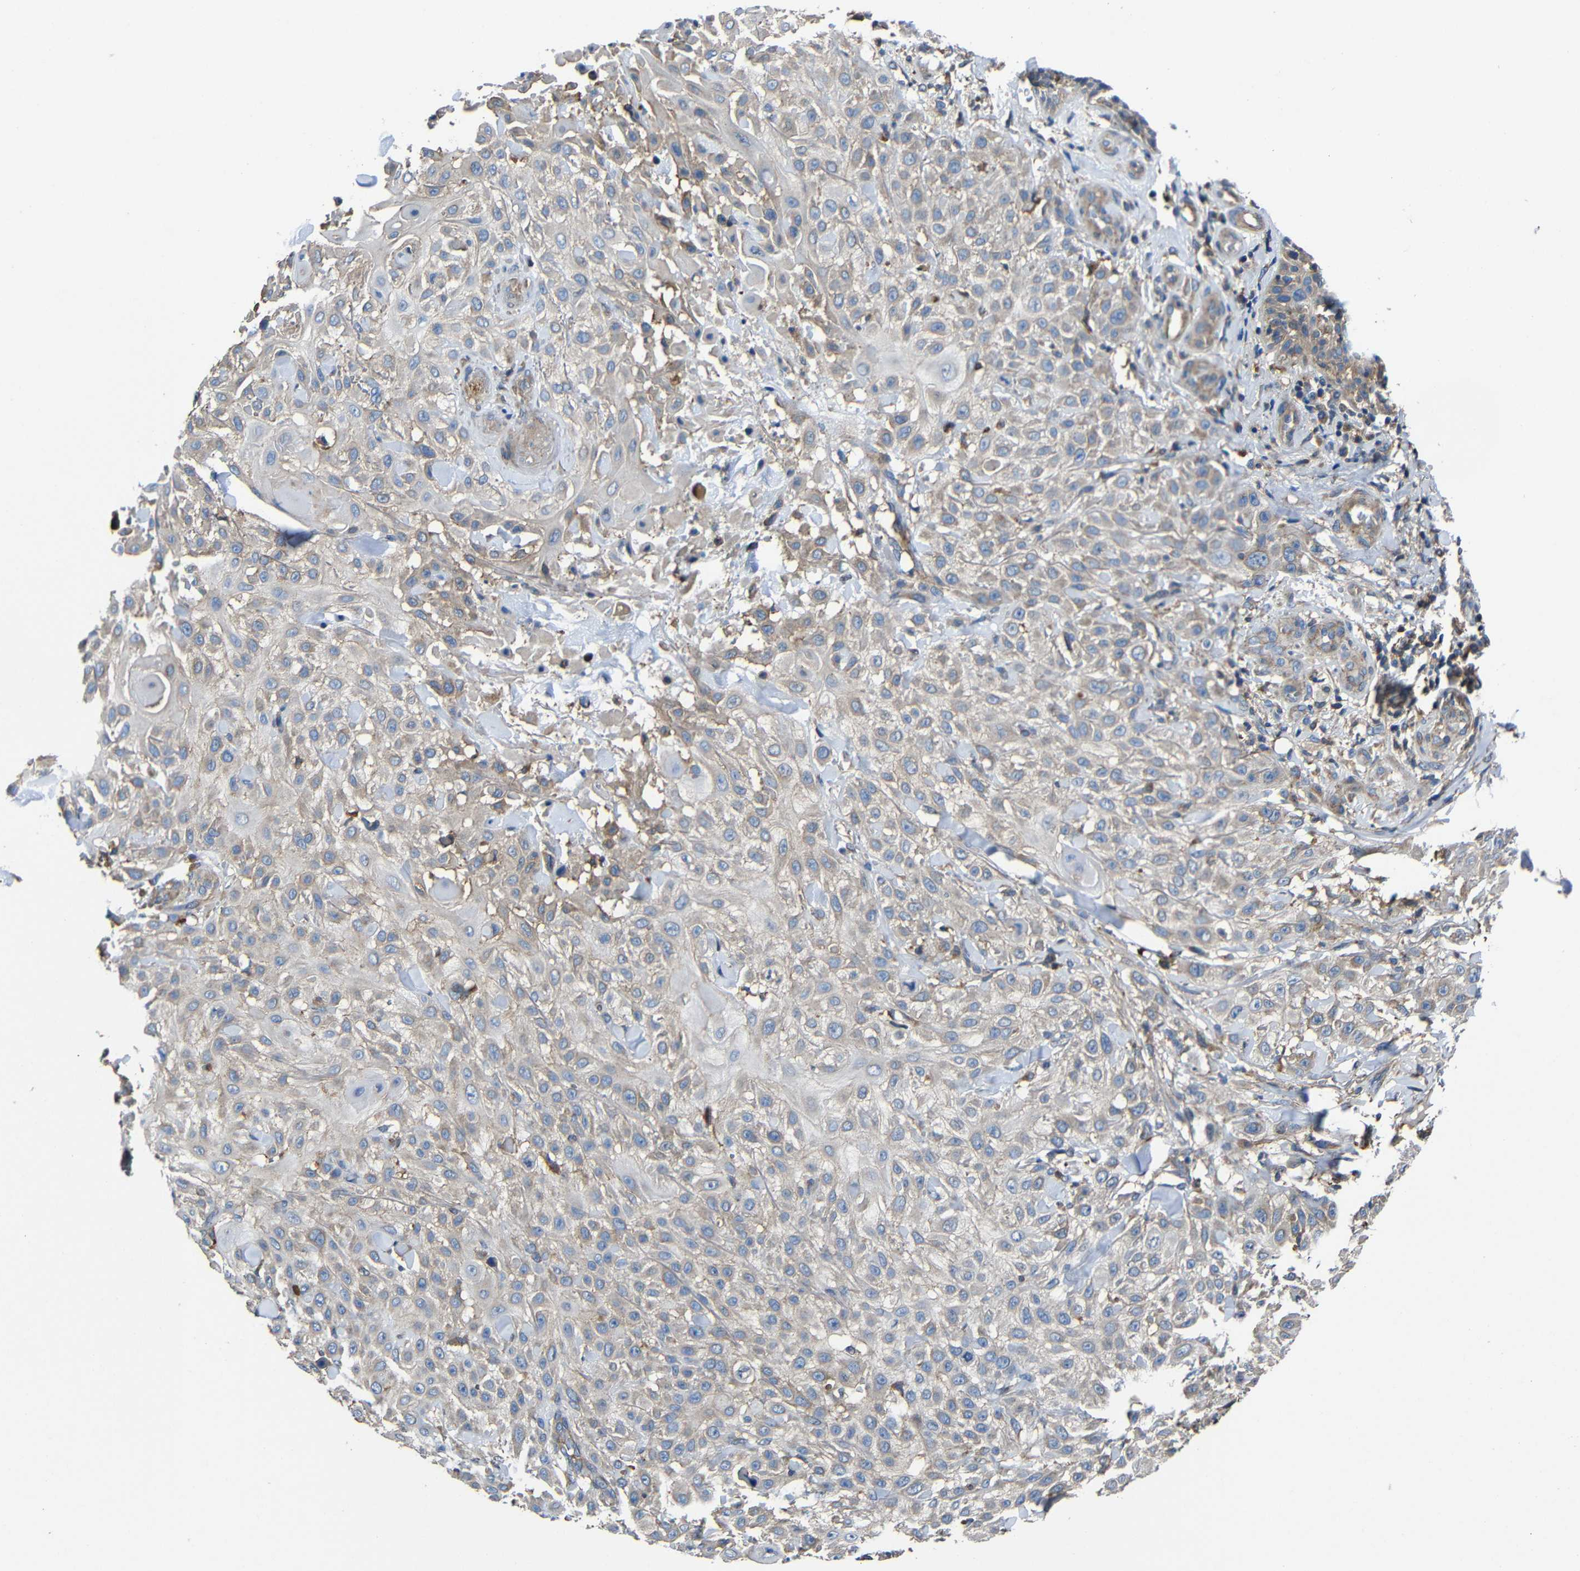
{"staining": {"intensity": "weak", "quantity": "25%-75%", "location": "cytoplasmic/membranous"}, "tissue": "skin cancer", "cell_type": "Tumor cells", "image_type": "cancer", "snomed": [{"axis": "morphology", "description": "Squamous cell carcinoma, NOS"}, {"axis": "topography", "description": "Skin"}], "caption": "Skin cancer was stained to show a protein in brown. There is low levels of weak cytoplasmic/membranous positivity in approximately 25%-75% of tumor cells.", "gene": "GDI1", "patient": {"sex": "female", "age": 42}}